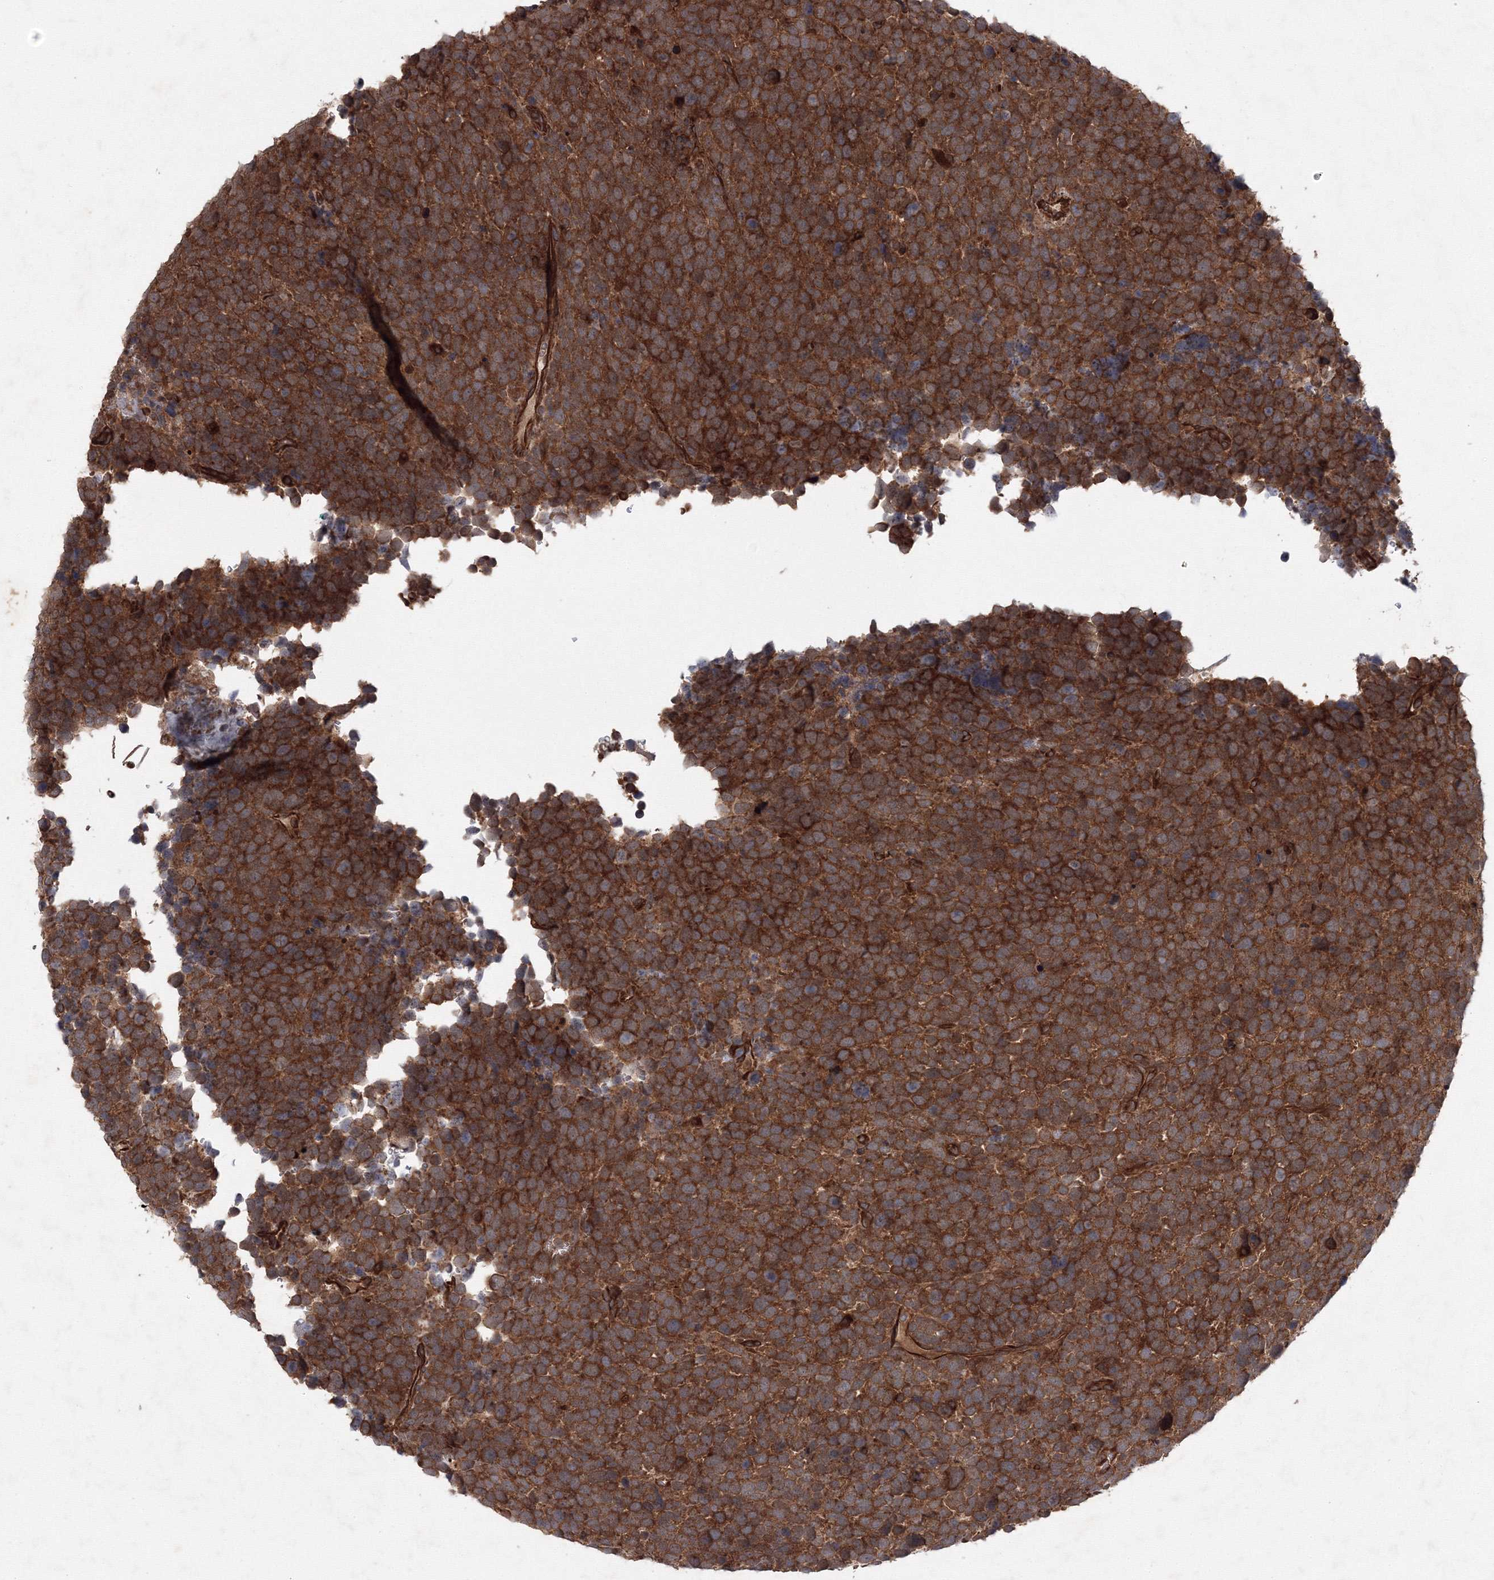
{"staining": {"intensity": "strong", "quantity": ">75%", "location": "cytoplasmic/membranous"}, "tissue": "urothelial cancer", "cell_type": "Tumor cells", "image_type": "cancer", "snomed": [{"axis": "morphology", "description": "Urothelial carcinoma, High grade"}, {"axis": "topography", "description": "Urinary bladder"}], "caption": "Immunohistochemistry (IHC) image of human urothelial cancer stained for a protein (brown), which exhibits high levels of strong cytoplasmic/membranous staining in approximately >75% of tumor cells.", "gene": "ATG3", "patient": {"sex": "female", "age": 82}}